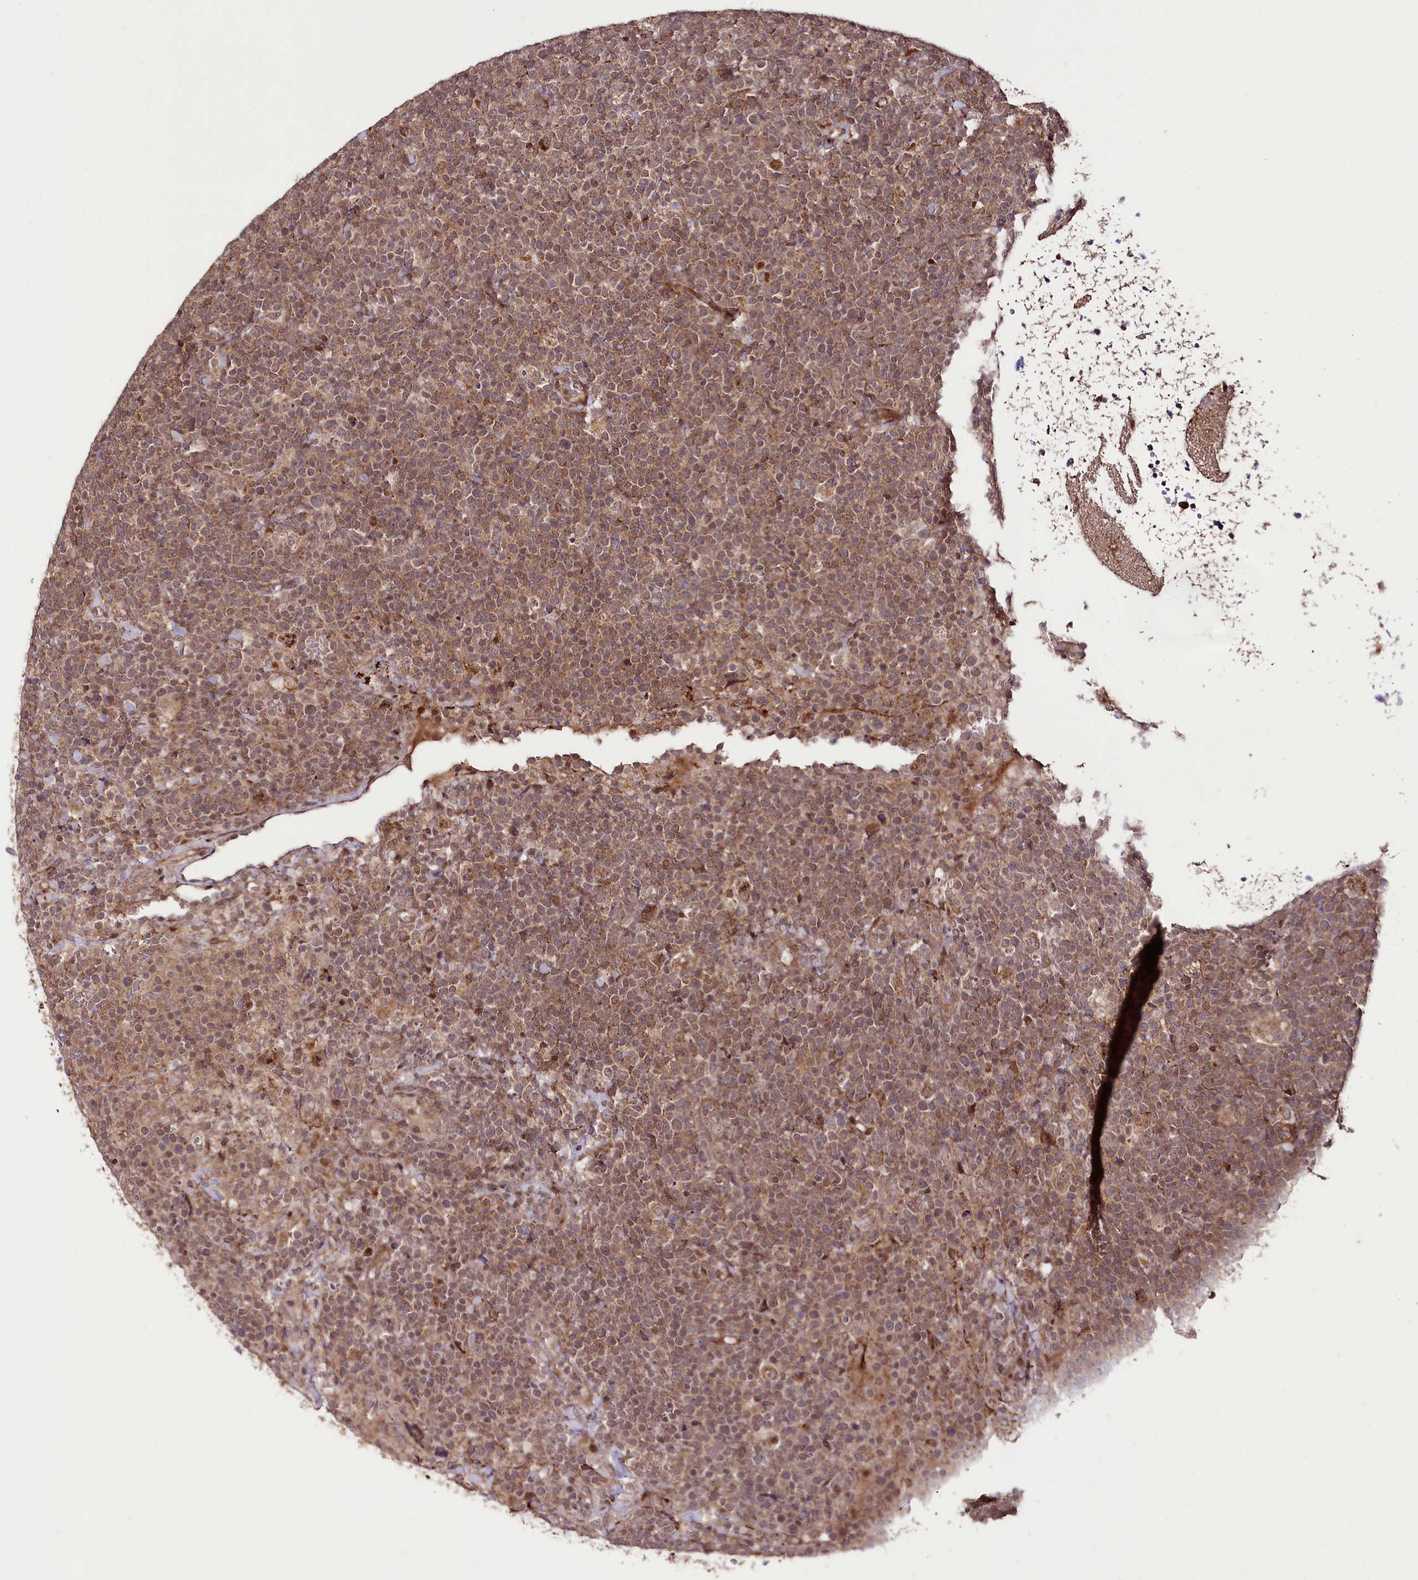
{"staining": {"intensity": "moderate", "quantity": "25%-75%", "location": "cytoplasmic/membranous"}, "tissue": "lymphoma", "cell_type": "Tumor cells", "image_type": "cancer", "snomed": [{"axis": "morphology", "description": "Malignant lymphoma, non-Hodgkin's type, High grade"}, {"axis": "topography", "description": "Lymph node"}], "caption": "Approximately 25%-75% of tumor cells in human lymphoma demonstrate moderate cytoplasmic/membranous protein staining as visualized by brown immunohistochemical staining.", "gene": "PHLDB1", "patient": {"sex": "male", "age": 61}}